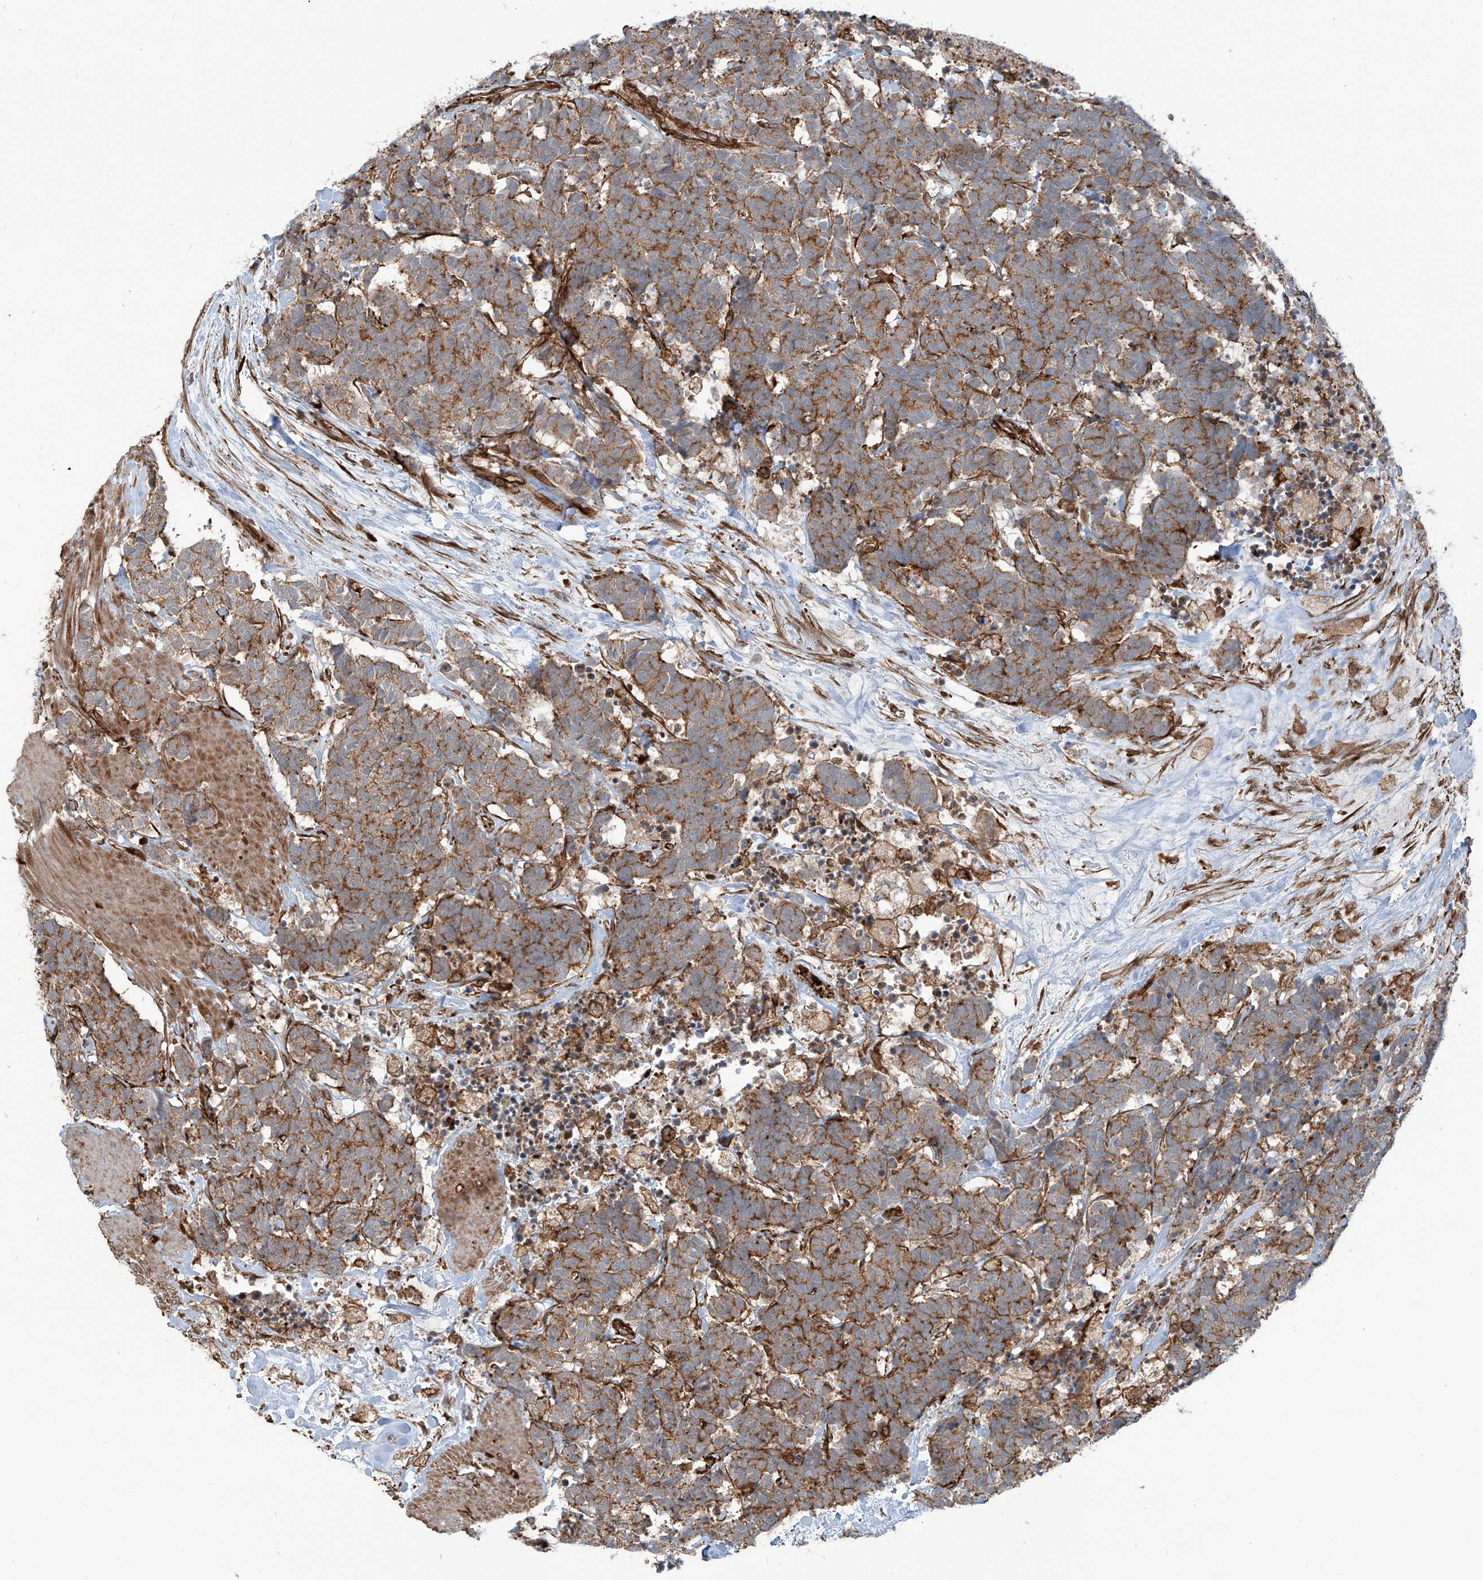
{"staining": {"intensity": "moderate", "quantity": ">75%", "location": "cytoplasmic/membranous"}, "tissue": "carcinoid", "cell_type": "Tumor cells", "image_type": "cancer", "snomed": [{"axis": "morphology", "description": "Carcinoma, NOS"}, {"axis": "morphology", "description": "Carcinoid, malignant, NOS"}, {"axis": "topography", "description": "Urinary bladder"}], "caption": "IHC staining of carcinoid, which demonstrates medium levels of moderate cytoplasmic/membranous positivity in approximately >75% of tumor cells indicating moderate cytoplasmic/membranous protein expression. The staining was performed using DAB (3,3'-diaminobenzidine) (brown) for protein detection and nuclei were counterstained in hematoxylin (blue).", "gene": "SLC9A2", "patient": {"sex": "male", "age": 57}}